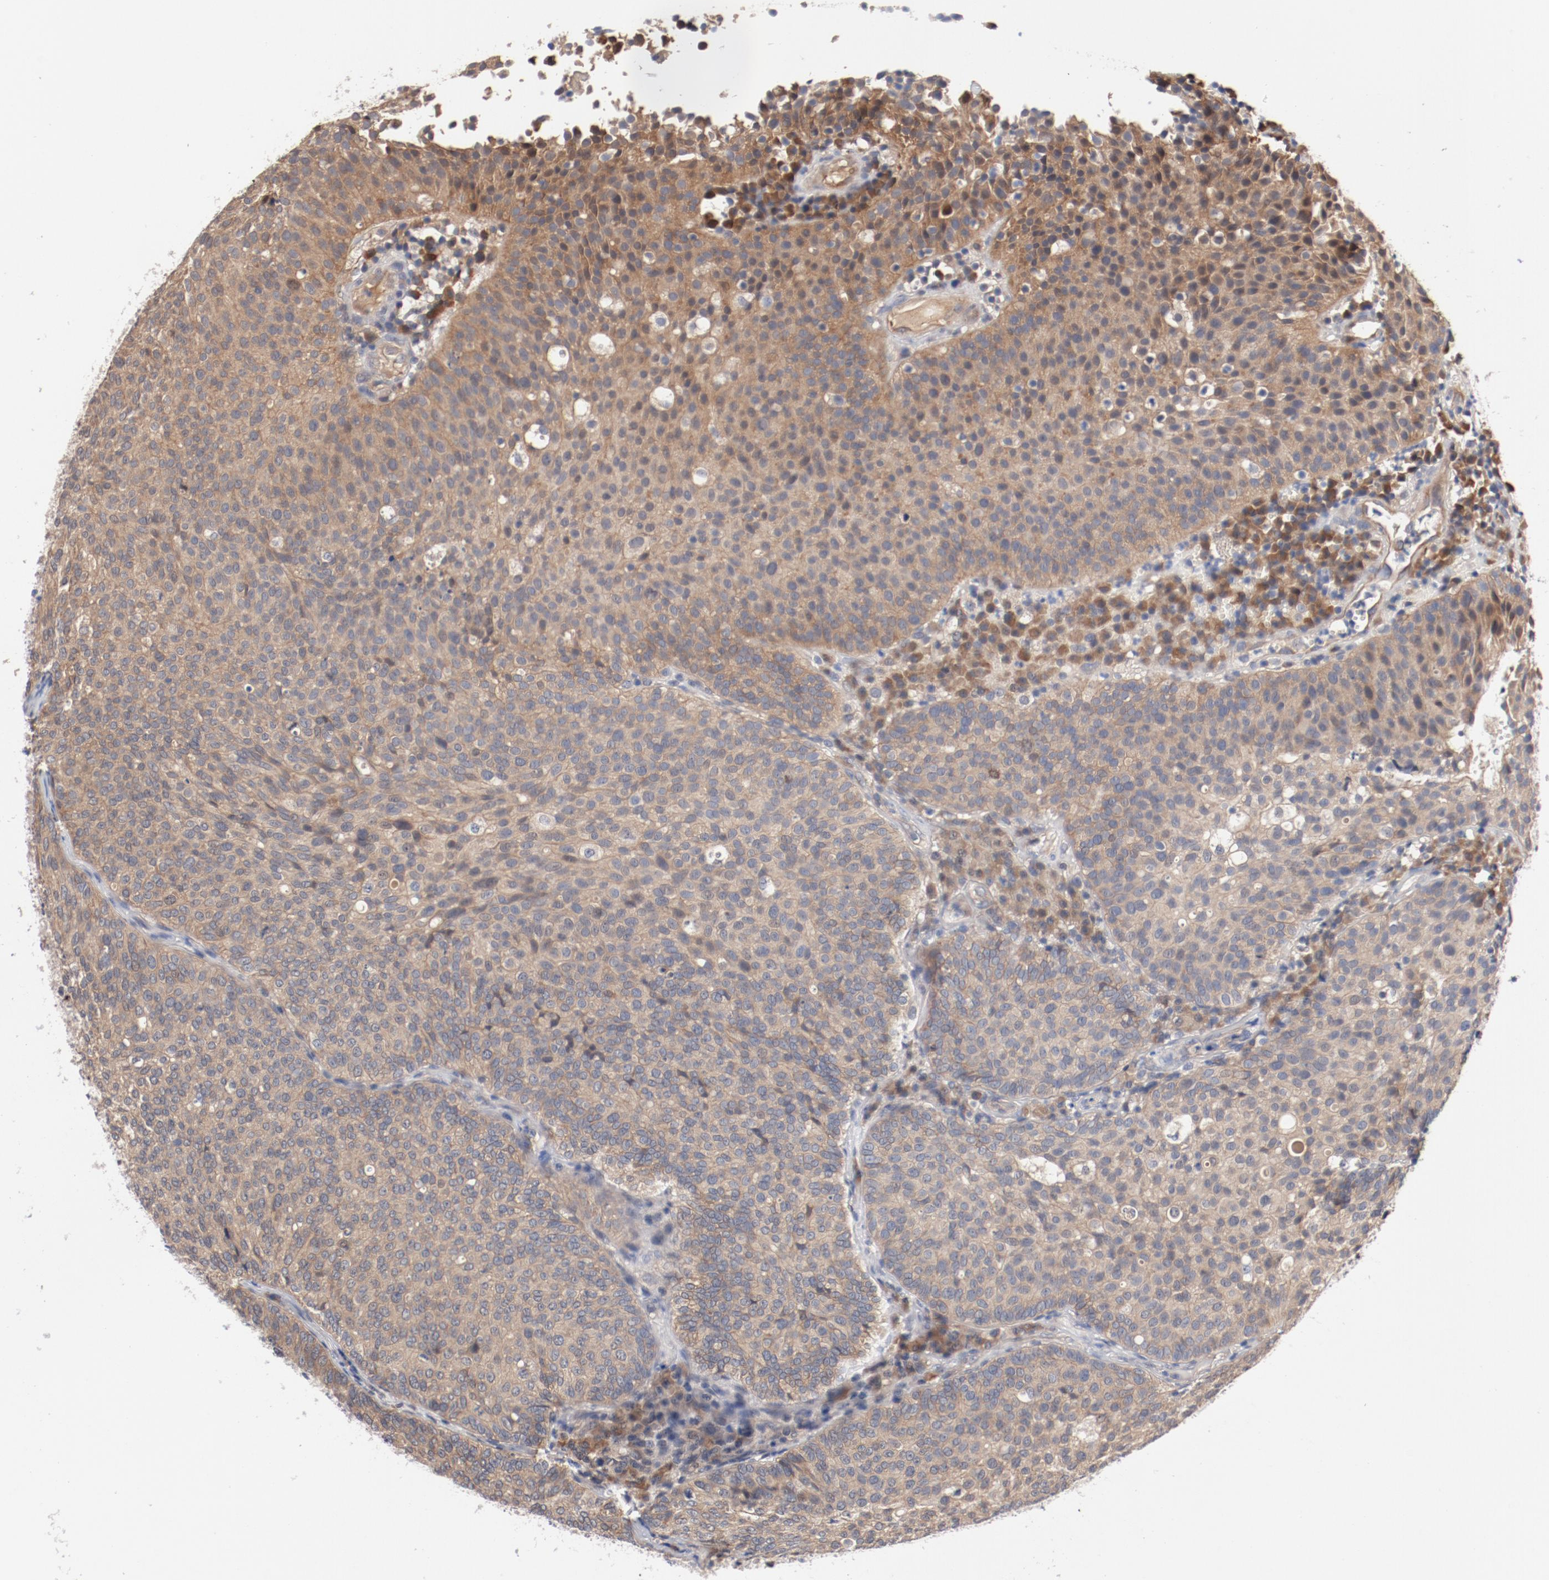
{"staining": {"intensity": "weak", "quantity": ">75%", "location": "cytoplasmic/membranous"}, "tissue": "urothelial cancer", "cell_type": "Tumor cells", "image_type": "cancer", "snomed": [{"axis": "morphology", "description": "Urothelial carcinoma, Low grade"}, {"axis": "topography", "description": "Urinary bladder"}], "caption": "Immunohistochemistry photomicrograph of neoplastic tissue: human low-grade urothelial carcinoma stained using immunohistochemistry shows low levels of weak protein expression localized specifically in the cytoplasmic/membranous of tumor cells, appearing as a cytoplasmic/membranous brown color.", "gene": "PITPNM2", "patient": {"sex": "male", "age": 85}}